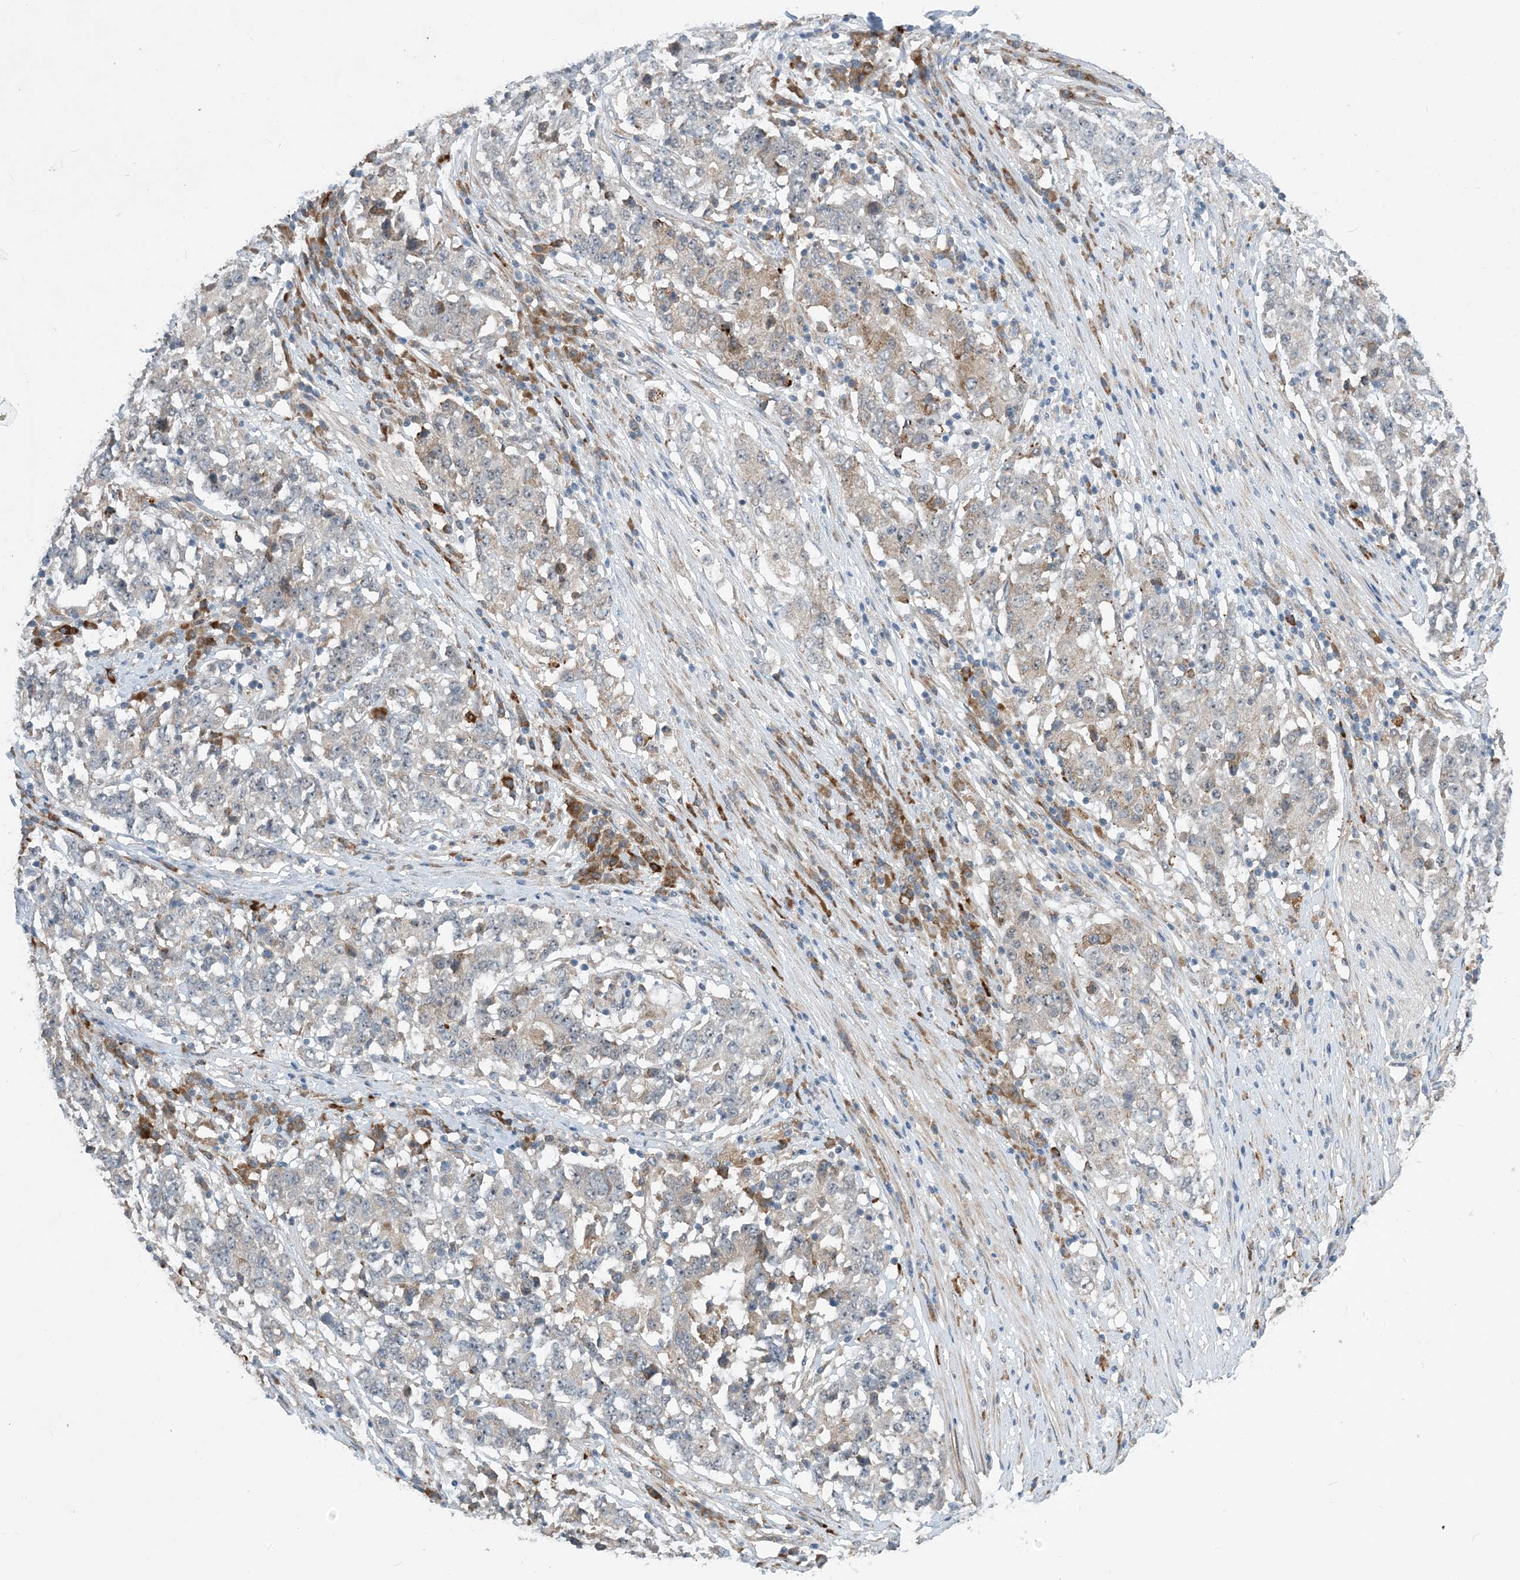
{"staining": {"intensity": "weak", "quantity": "<25%", "location": "cytoplasmic/membranous"}, "tissue": "stomach cancer", "cell_type": "Tumor cells", "image_type": "cancer", "snomed": [{"axis": "morphology", "description": "Adenocarcinoma, NOS"}, {"axis": "topography", "description": "Stomach"}], "caption": "Tumor cells show no significant protein expression in adenocarcinoma (stomach).", "gene": "PHOSPHO2", "patient": {"sex": "male", "age": 59}}